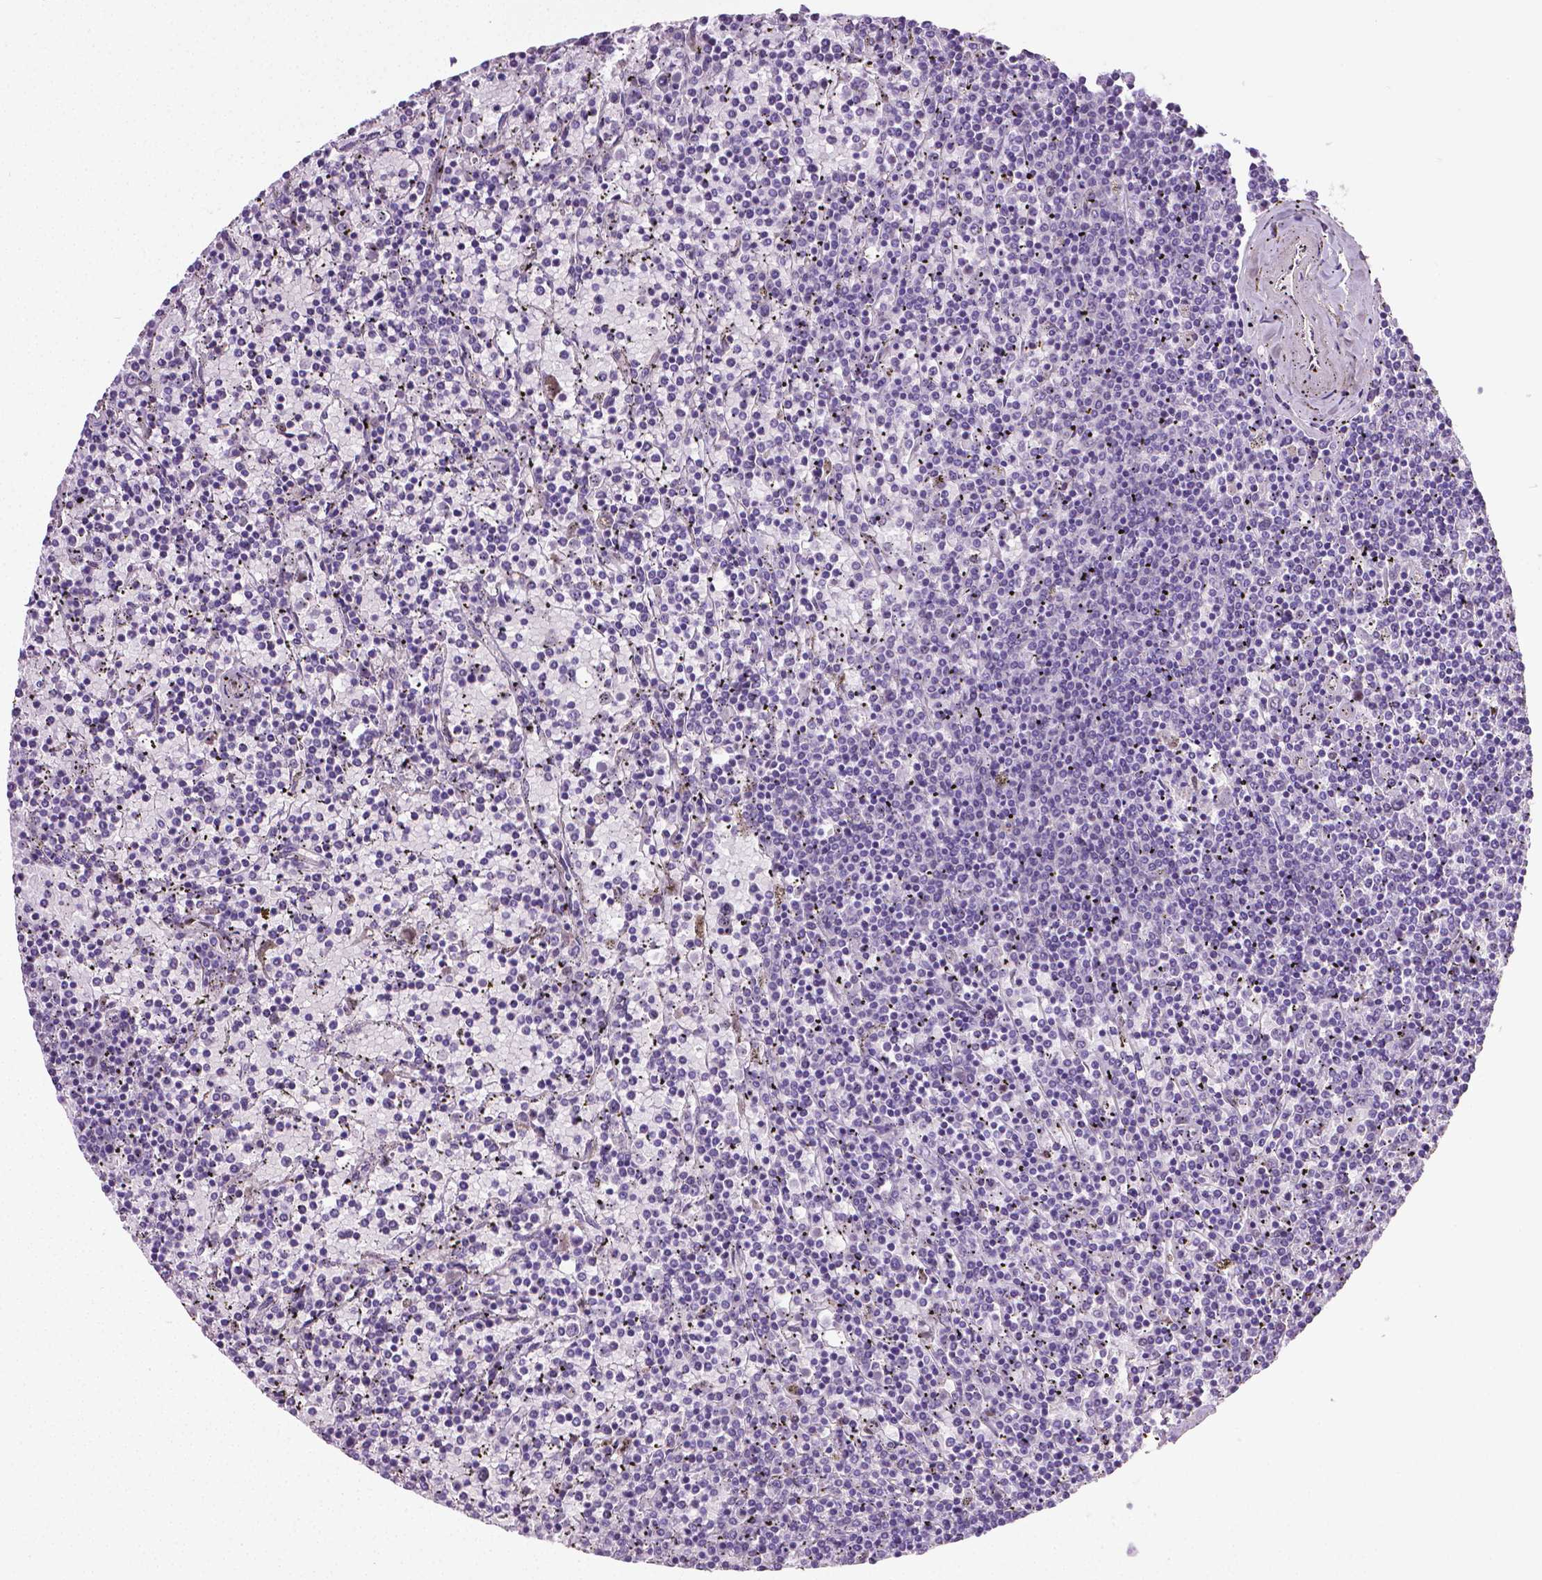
{"staining": {"intensity": "negative", "quantity": "none", "location": "none"}, "tissue": "lymphoma", "cell_type": "Tumor cells", "image_type": "cancer", "snomed": [{"axis": "morphology", "description": "Malignant lymphoma, non-Hodgkin's type, Low grade"}, {"axis": "topography", "description": "Spleen"}], "caption": "Image shows no protein positivity in tumor cells of low-grade malignant lymphoma, non-Hodgkin's type tissue.", "gene": "PTGER3", "patient": {"sex": "female", "age": 77}}